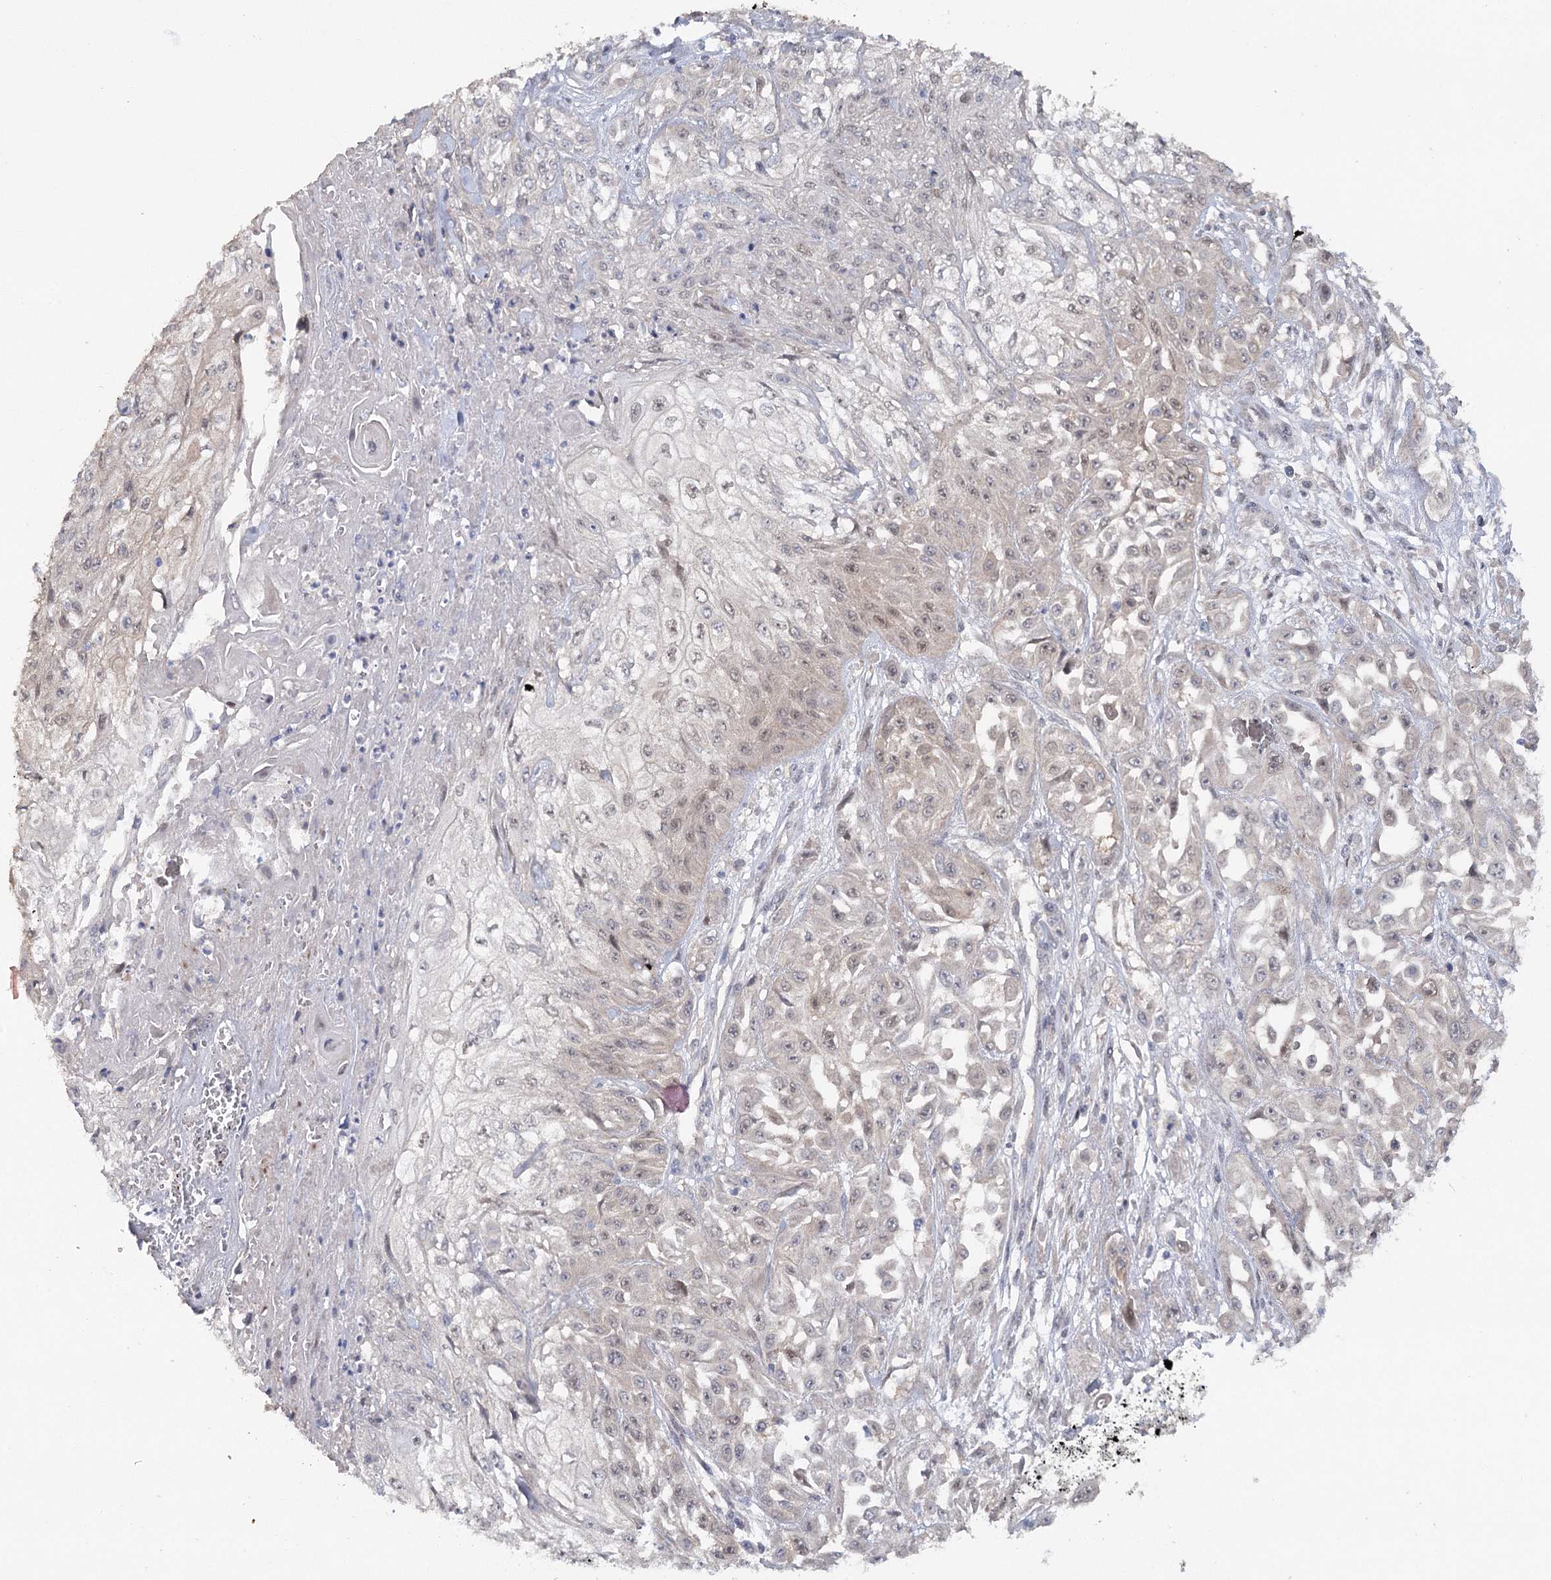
{"staining": {"intensity": "weak", "quantity": "<25%", "location": "nuclear"}, "tissue": "skin cancer", "cell_type": "Tumor cells", "image_type": "cancer", "snomed": [{"axis": "morphology", "description": "Squamous cell carcinoma, NOS"}, {"axis": "morphology", "description": "Squamous cell carcinoma, metastatic, NOS"}, {"axis": "topography", "description": "Skin"}, {"axis": "topography", "description": "Lymph node"}], "caption": "Squamous cell carcinoma (skin) was stained to show a protein in brown. There is no significant positivity in tumor cells.", "gene": "MAP3K13", "patient": {"sex": "male", "age": 75}}